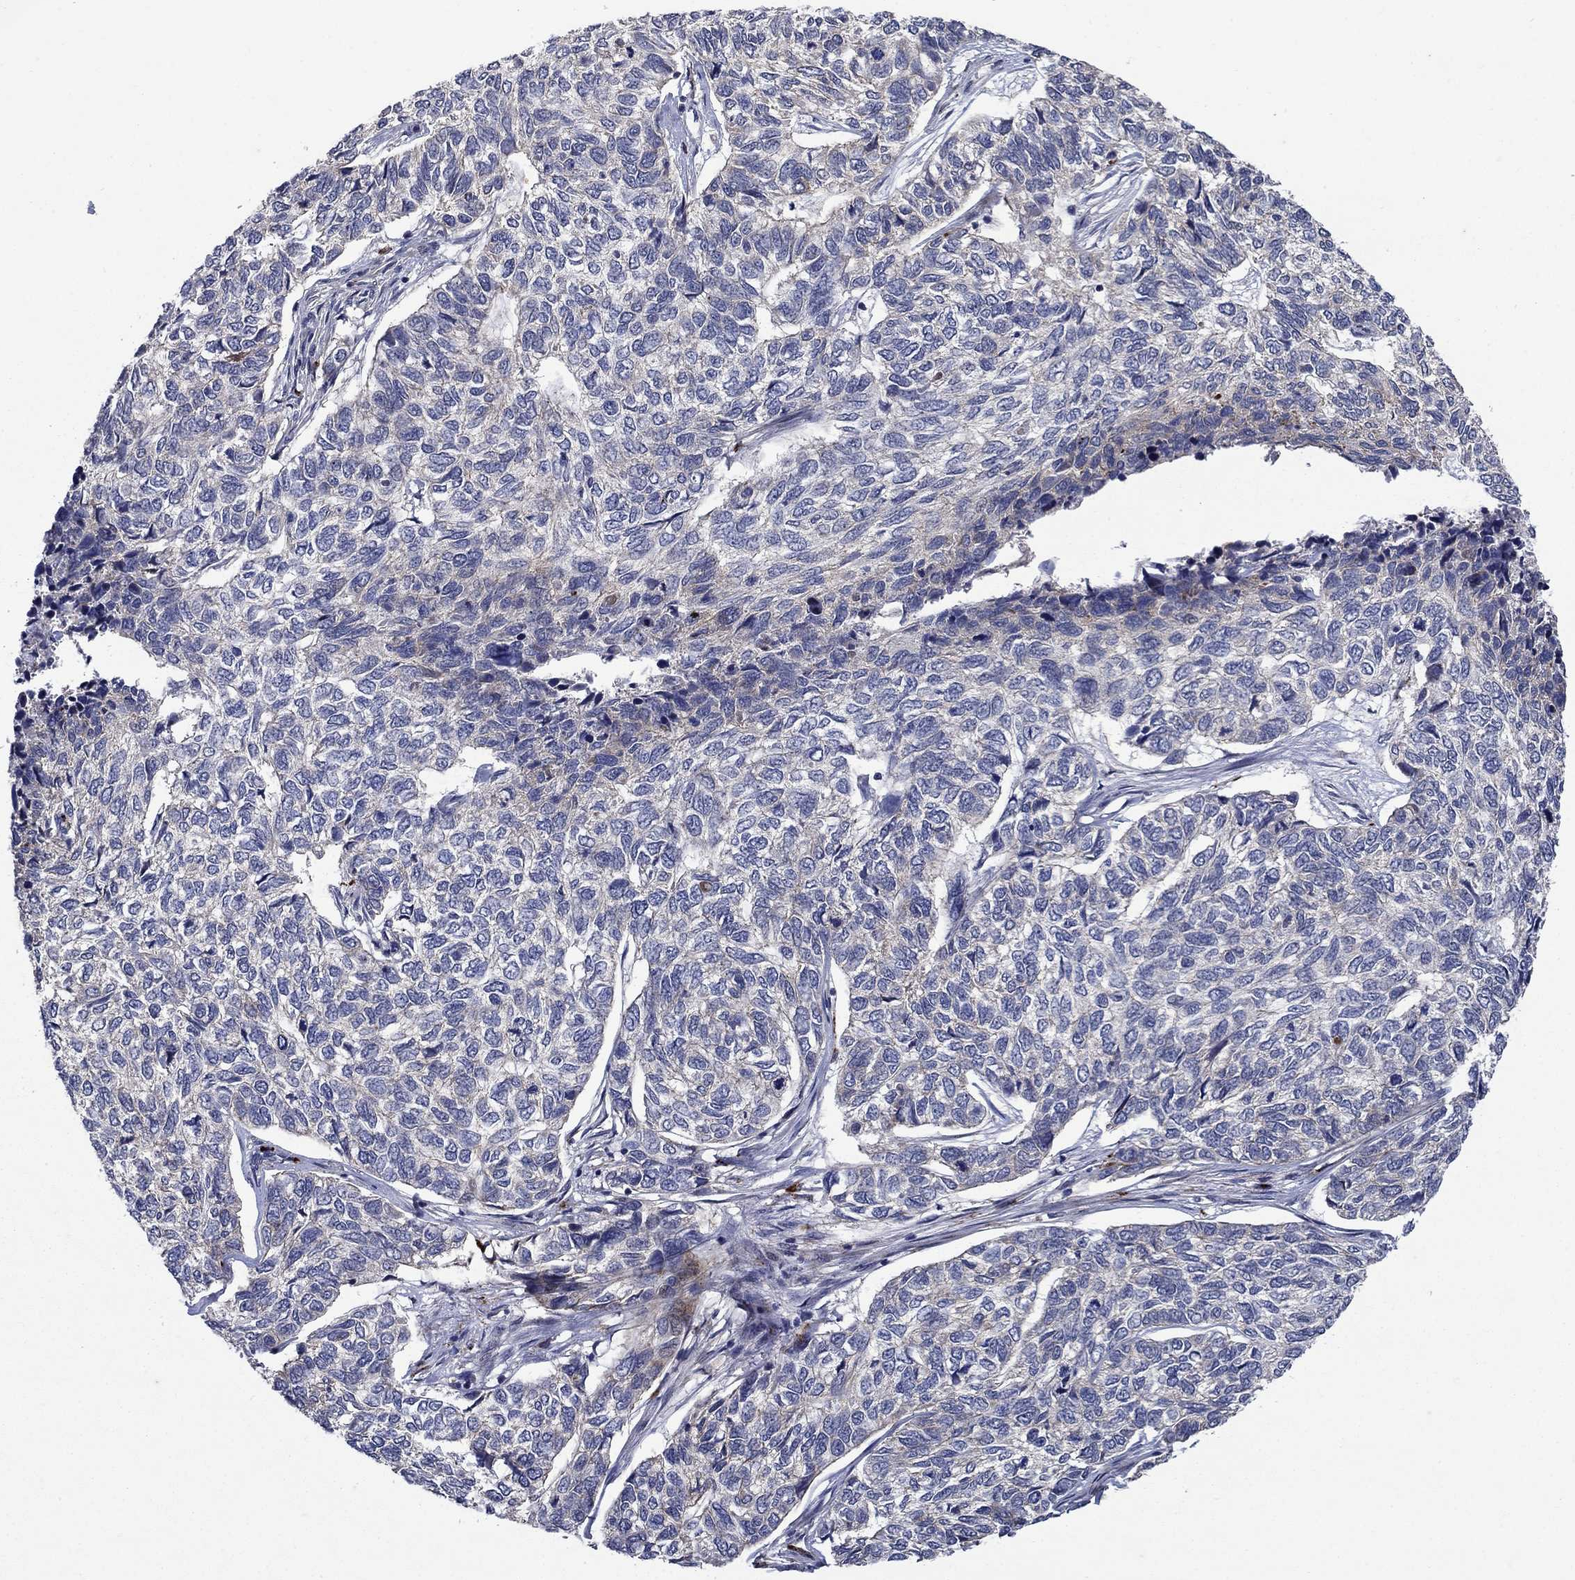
{"staining": {"intensity": "weak", "quantity": "<25%", "location": "cytoplasmic/membranous"}, "tissue": "skin cancer", "cell_type": "Tumor cells", "image_type": "cancer", "snomed": [{"axis": "morphology", "description": "Basal cell carcinoma"}, {"axis": "topography", "description": "Skin"}], "caption": "Skin cancer was stained to show a protein in brown. There is no significant expression in tumor cells. (DAB (3,3'-diaminobenzidine) immunohistochemistry (IHC) with hematoxylin counter stain).", "gene": "SLC7A1", "patient": {"sex": "female", "age": 65}}